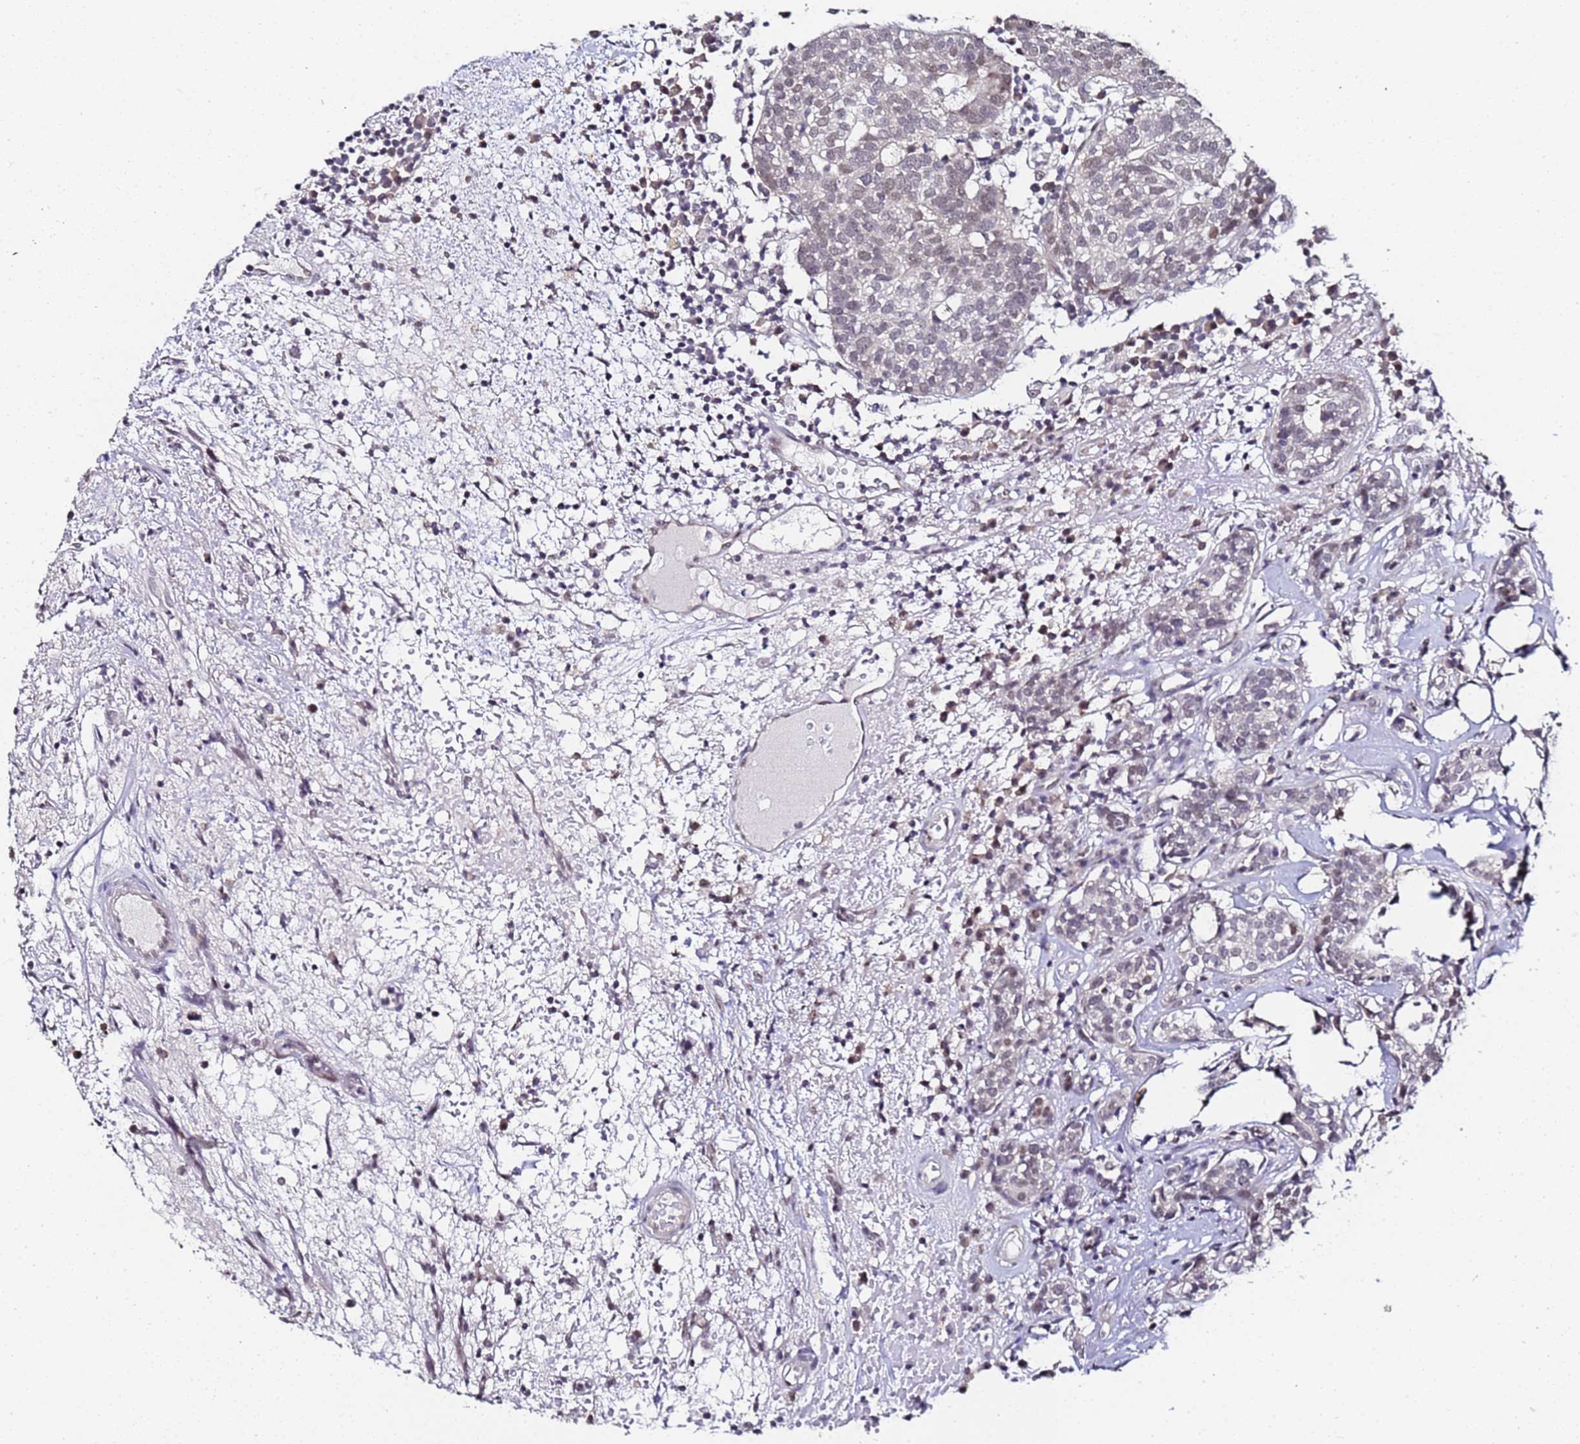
{"staining": {"intensity": "weak", "quantity": "<25%", "location": "nuclear"}, "tissue": "head and neck cancer", "cell_type": "Tumor cells", "image_type": "cancer", "snomed": [{"axis": "morphology", "description": "Adenocarcinoma, NOS"}, {"axis": "topography", "description": "Salivary gland"}, {"axis": "topography", "description": "Head-Neck"}], "caption": "Head and neck cancer (adenocarcinoma) was stained to show a protein in brown. There is no significant positivity in tumor cells. (Stains: DAB immunohistochemistry (IHC) with hematoxylin counter stain, Microscopy: brightfield microscopy at high magnification).", "gene": "LSM3", "patient": {"sex": "female", "age": 65}}